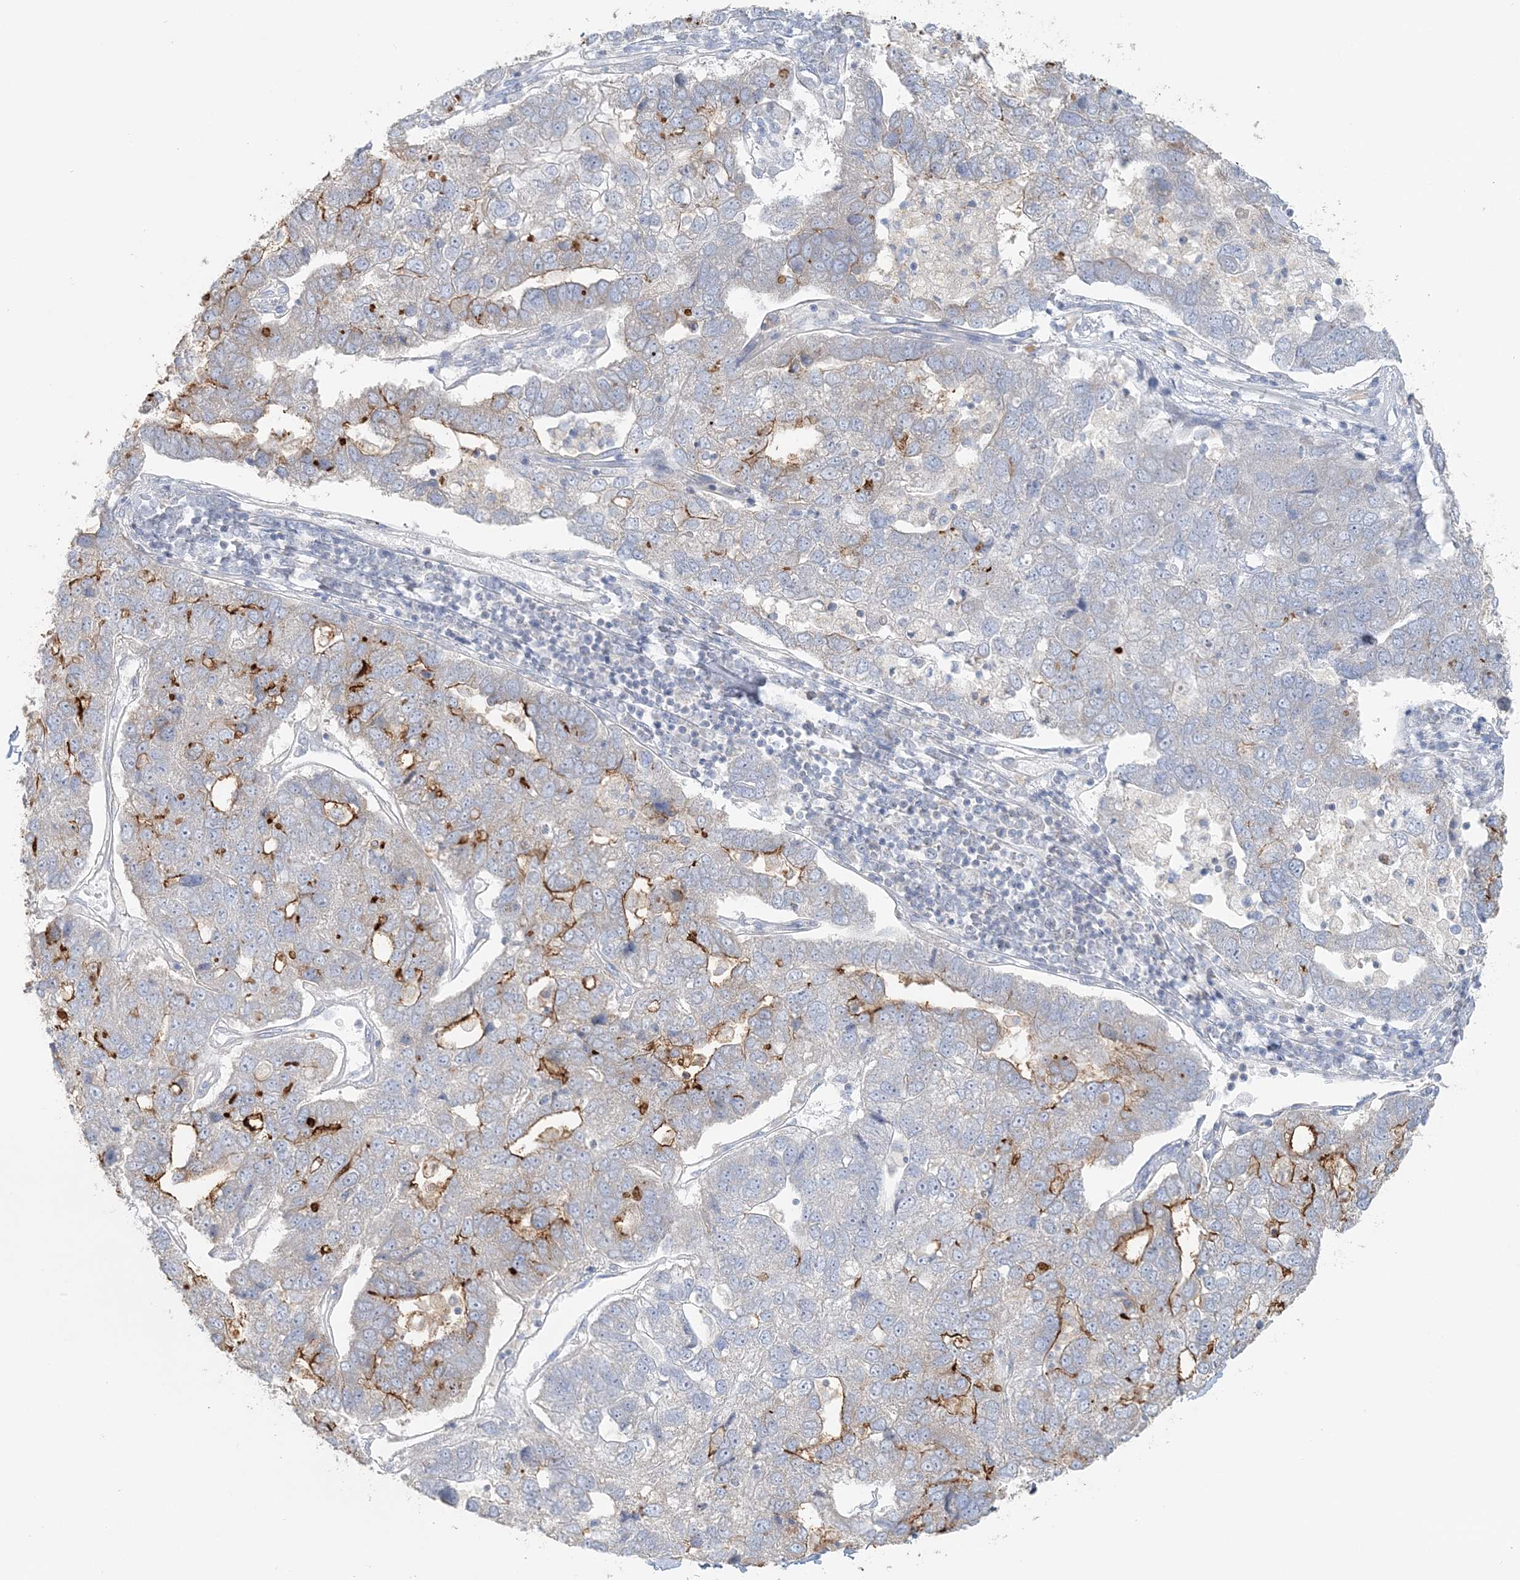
{"staining": {"intensity": "strong", "quantity": "<25%", "location": "cytoplasmic/membranous"}, "tissue": "pancreatic cancer", "cell_type": "Tumor cells", "image_type": "cancer", "snomed": [{"axis": "morphology", "description": "Adenocarcinoma, NOS"}, {"axis": "topography", "description": "Pancreas"}], "caption": "This image exhibits immunohistochemistry (IHC) staining of human adenocarcinoma (pancreatic), with medium strong cytoplasmic/membranous positivity in about <25% of tumor cells.", "gene": "TBC1D5", "patient": {"sex": "female", "age": 61}}